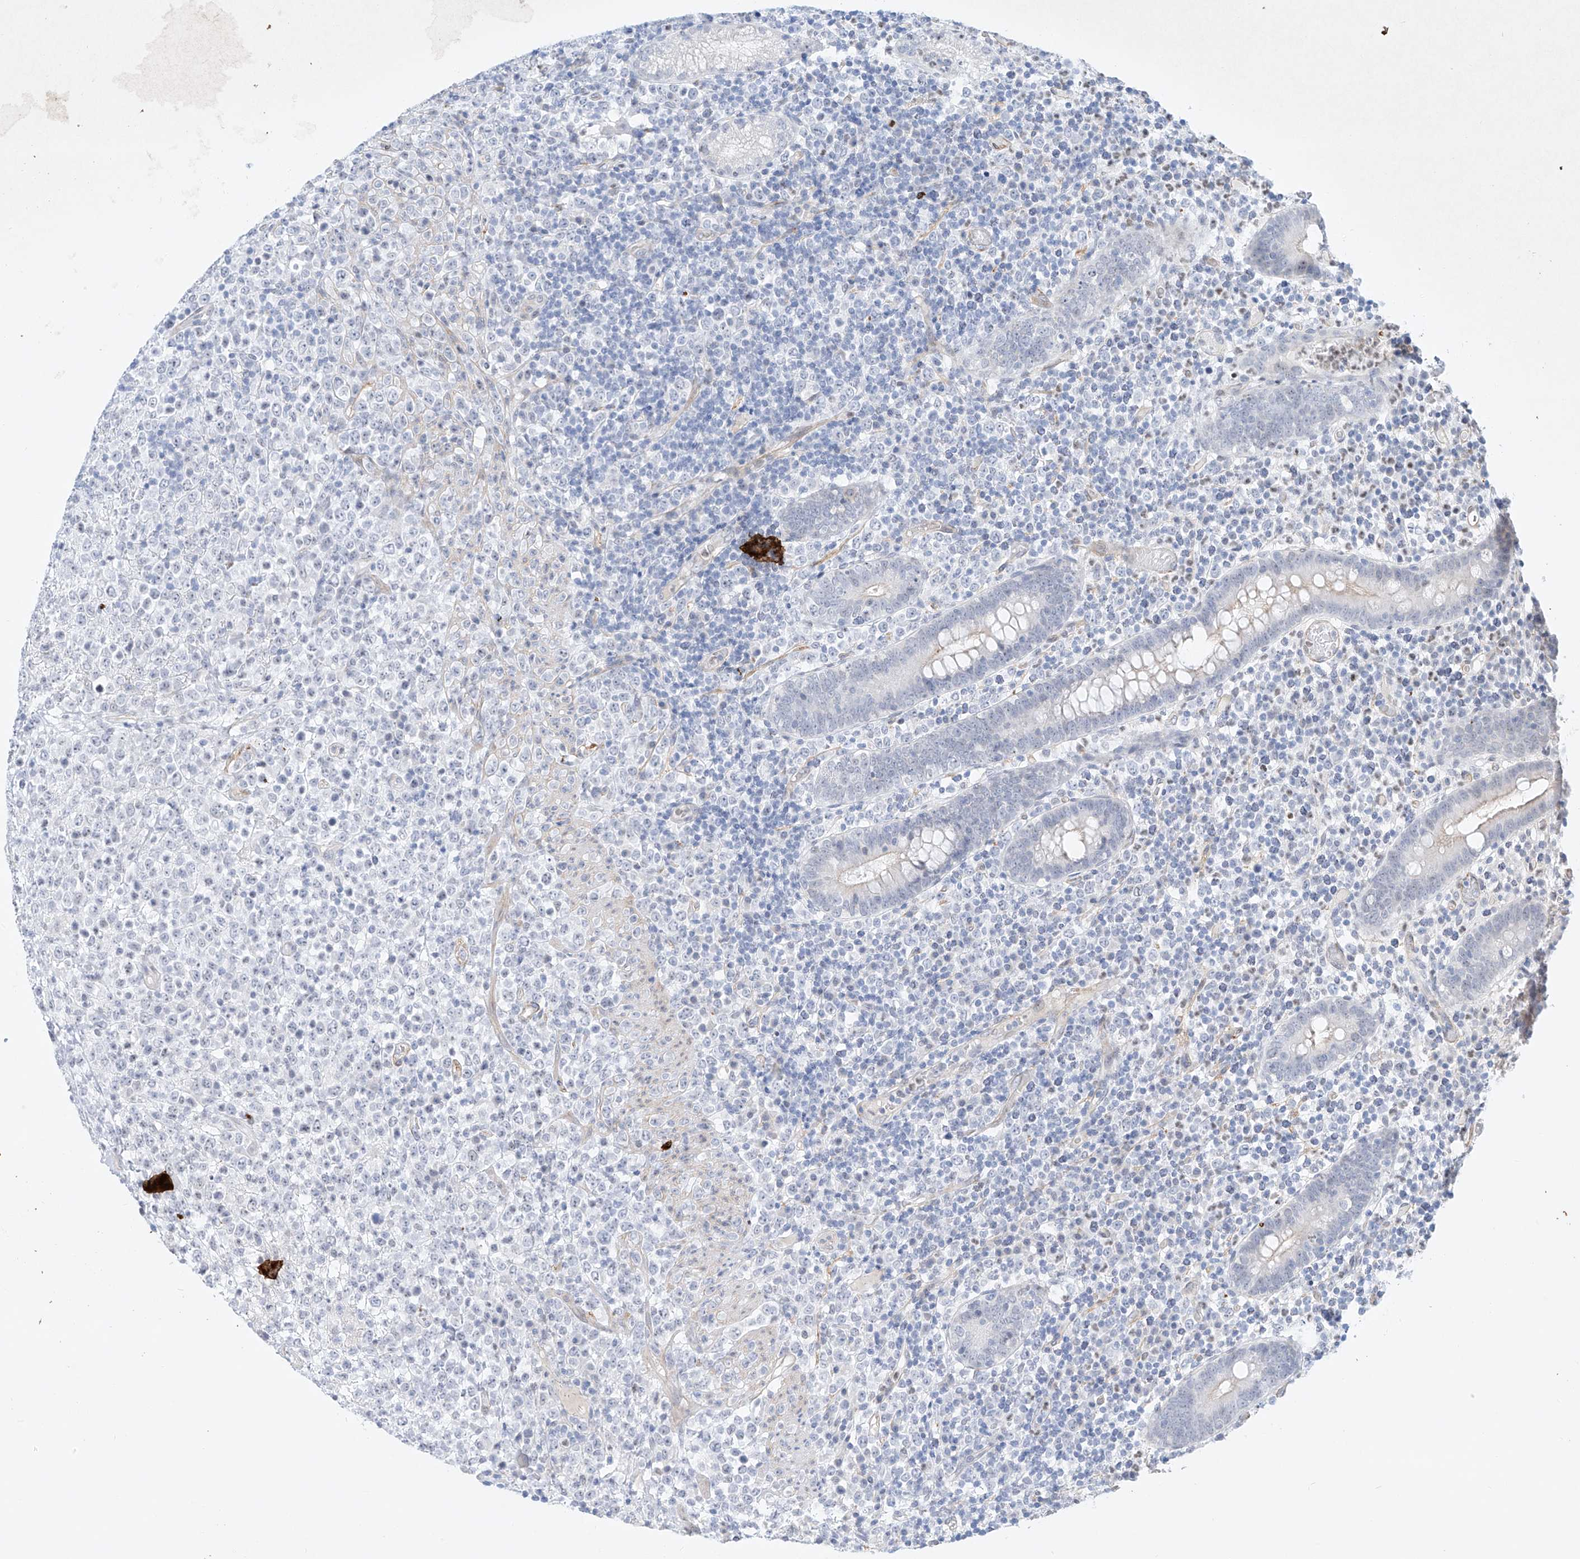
{"staining": {"intensity": "negative", "quantity": "none", "location": "none"}, "tissue": "lymphoma", "cell_type": "Tumor cells", "image_type": "cancer", "snomed": [{"axis": "morphology", "description": "Malignant lymphoma, non-Hodgkin's type, High grade"}, {"axis": "topography", "description": "Colon"}], "caption": "High-grade malignant lymphoma, non-Hodgkin's type was stained to show a protein in brown. There is no significant staining in tumor cells. (DAB (3,3'-diaminobenzidine) IHC, high magnification).", "gene": "REEP2", "patient": {"sex": "female", "age": 53}}